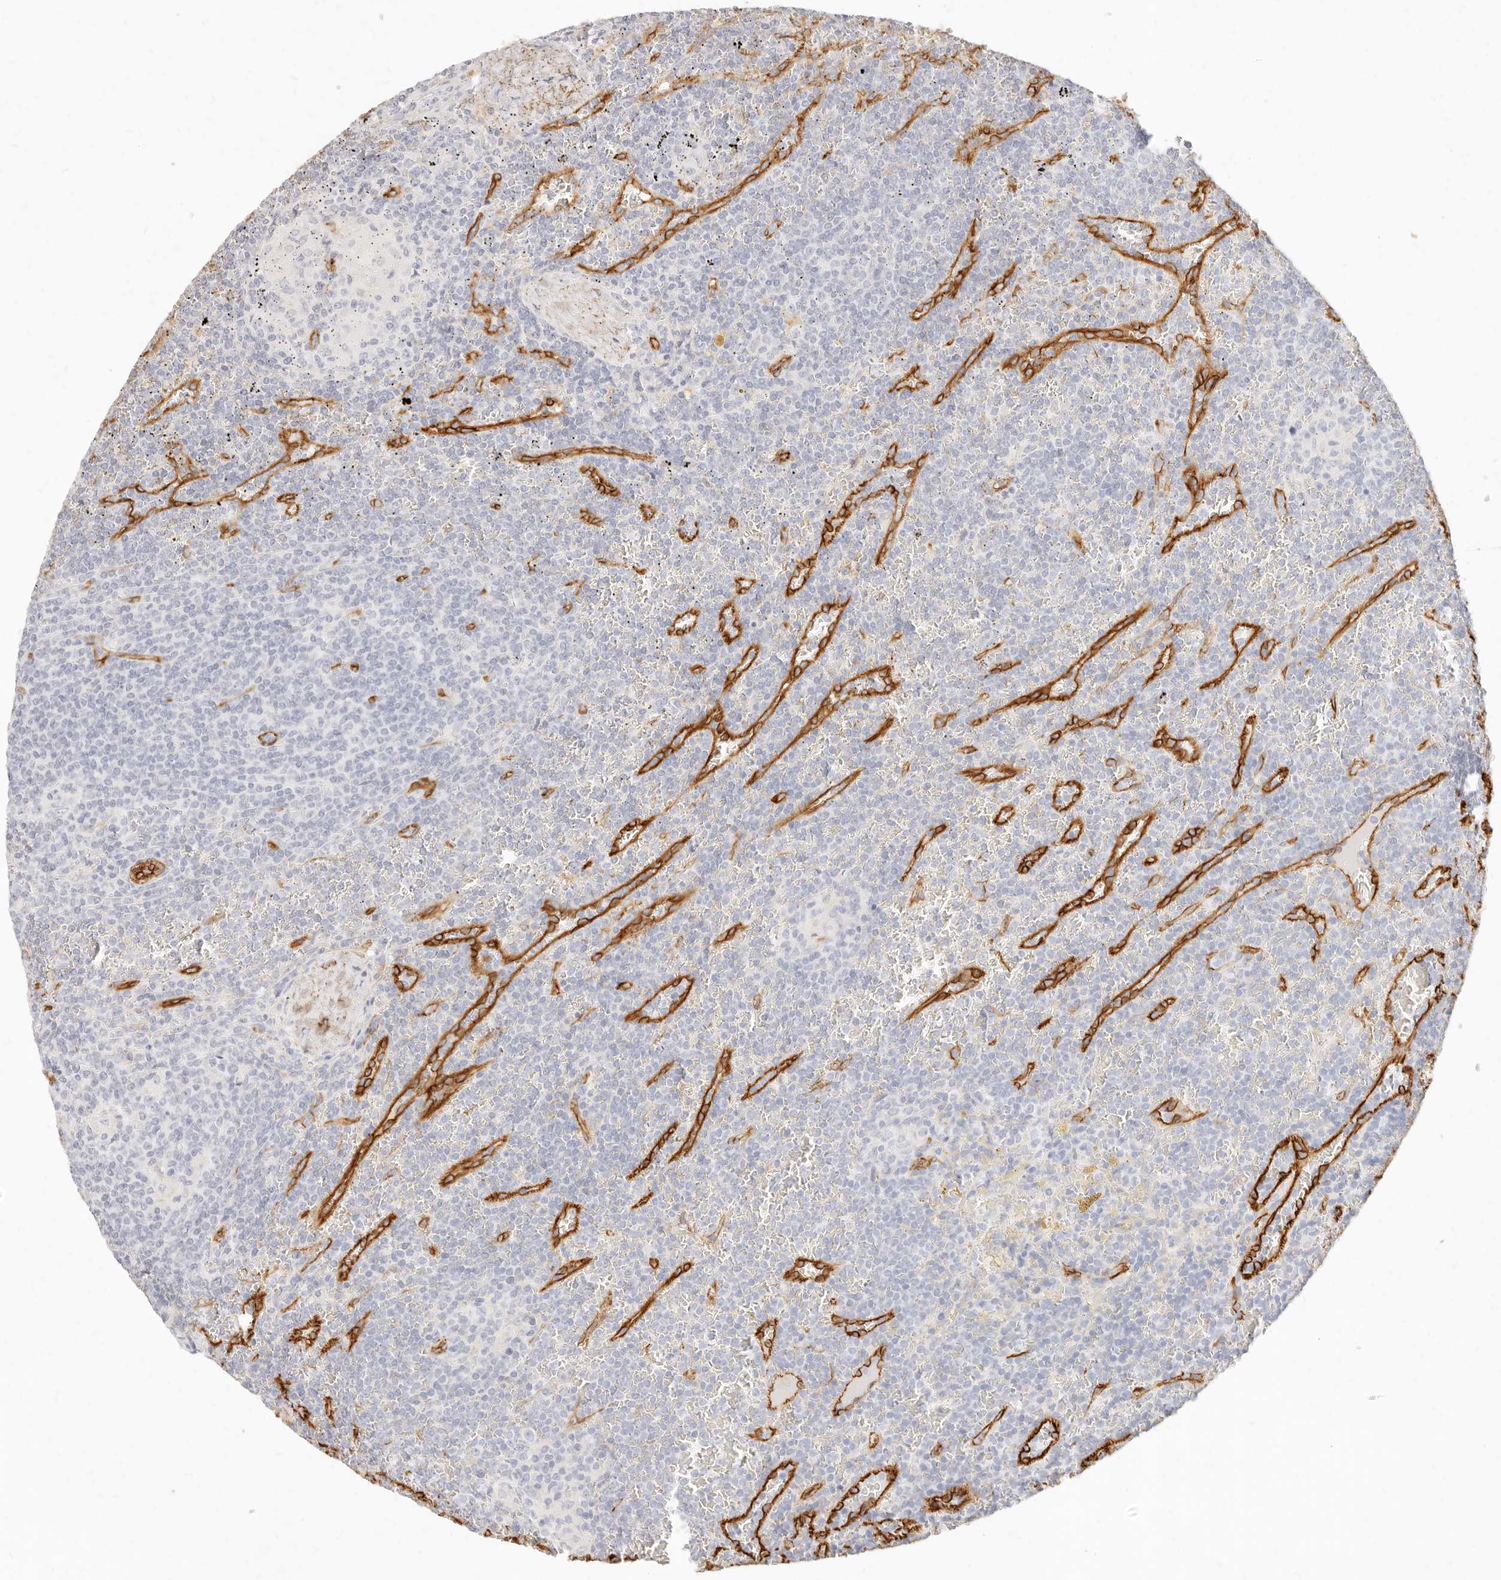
{"staining": {"intensity": "negative", "quantity": "none", "location": "none"}, "tissue": "lymphoma", "cell_type": "Tumor cells", "image_type": "cancer", "snomed": [{"axis": "morphology", "description": "Malignant lymphoma, non-Hodgkin's type, Low grade"}, {"axis": "topography", "description": "Spleen"}], "caption": "Immunohistochemistry of malignant lymphoma, non-Hodgkin's type (low-grade) shows no staining in tumor cells. (Brightfield microscopy of DAB IHC at high magnification).", "gene": "NUS1", "patient": {"sex": "female", "age": 19}}